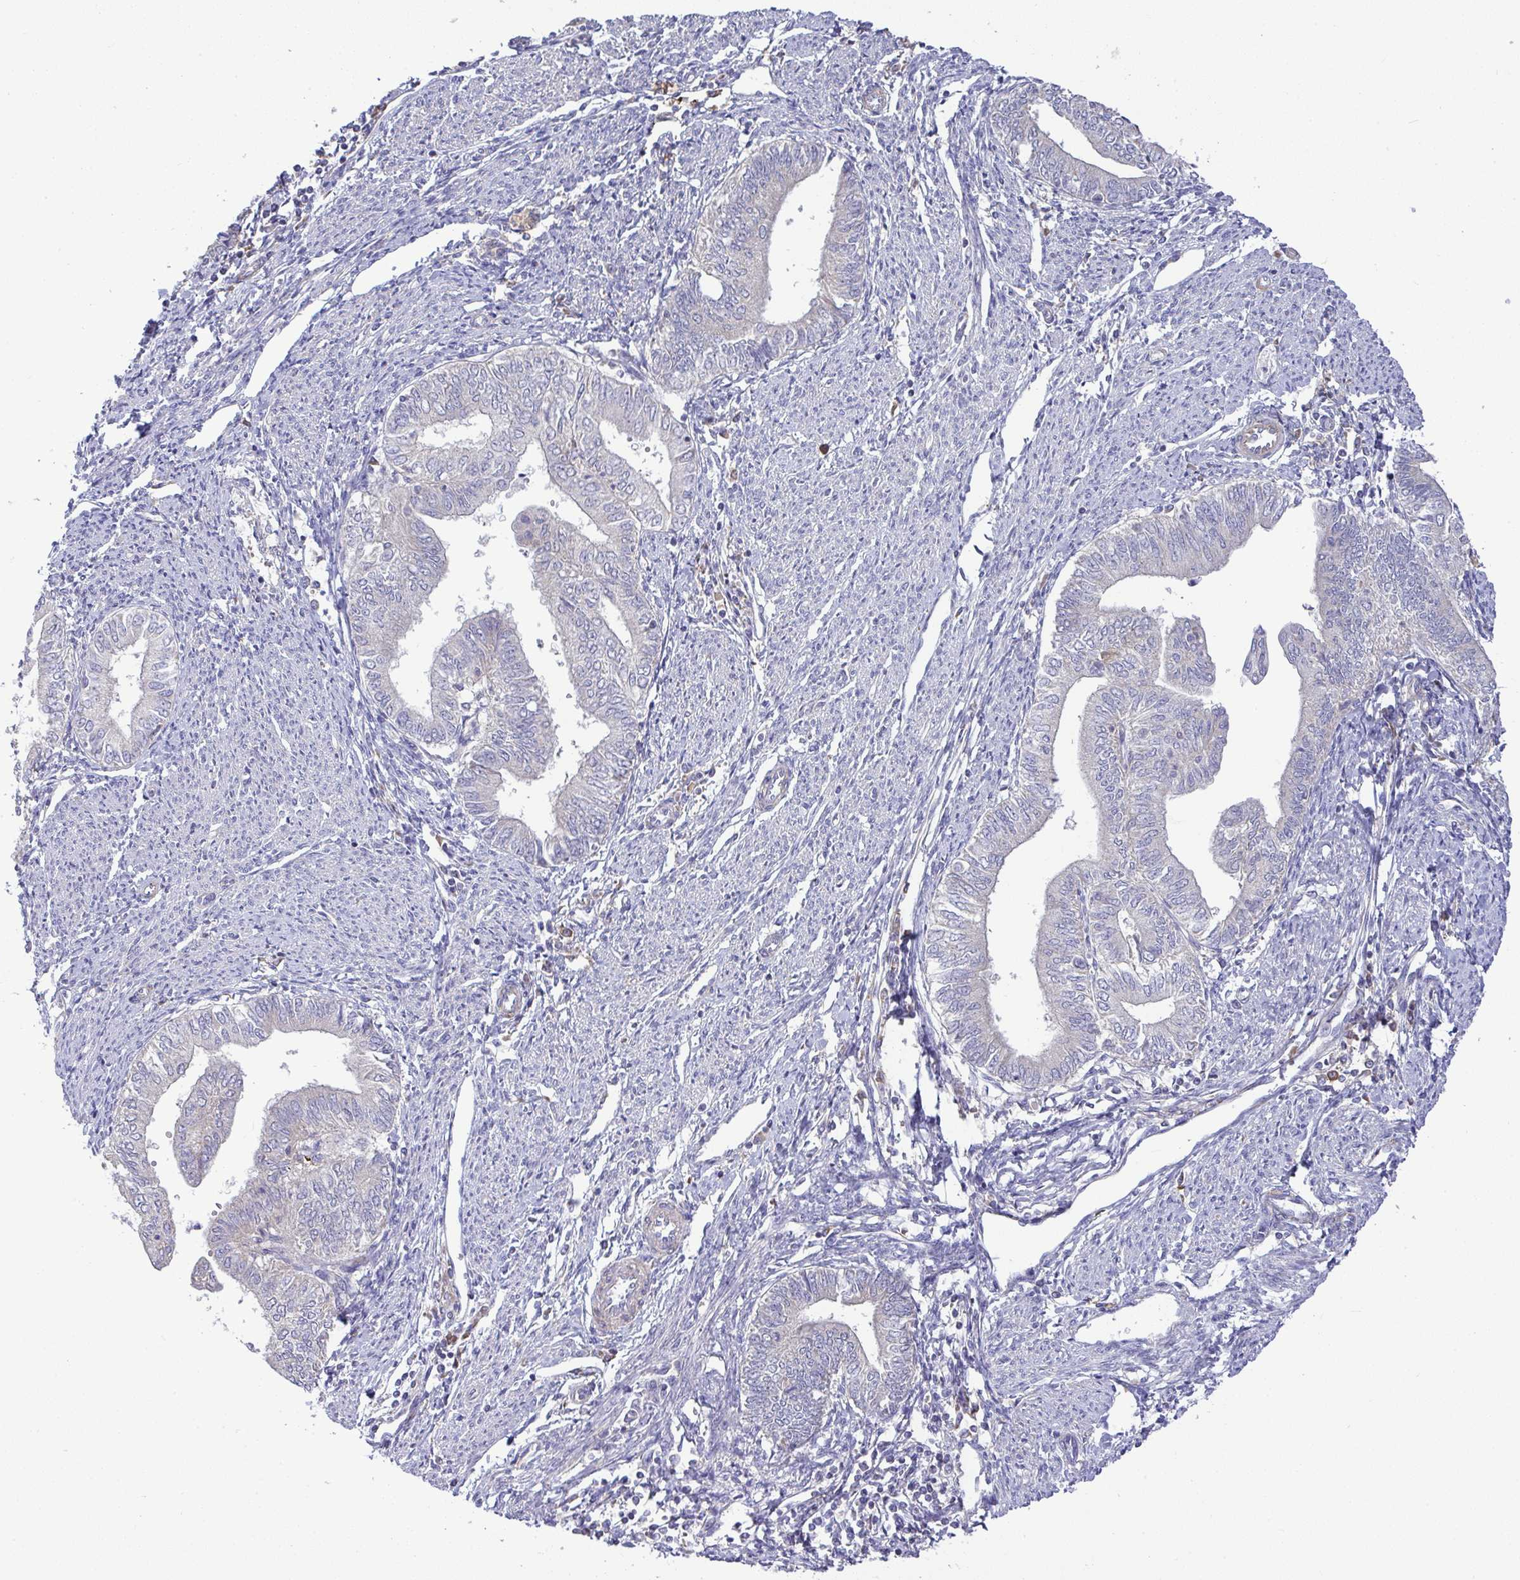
{"staining": {"intensity": "negative", "quantity": "none", "location": "none"}, "tissue": "endometrial cancer", "cell_type": "Tumor cells", "image_type": "cancer", "snomed": [{"axis": "morphology", "description": "Adenocarcinoma, NOS"}, {"axis": "topography", "description": "Endometrium"}], "caption": "DAB (3,3'-diaminobenzidine) immunohistochemical staining of adenocarcinoma (endometrial) demonstrates no significant expression in tumor cells. Brightfield microscopy of immunohistochemistry (IHC) stained with DAB (3,3'-diaminobenzidine) (brown) and hematoxylin (blue), captured at high magnification.", "gene": "GRID2", "patient": {"sex": "female", "age": 66}}